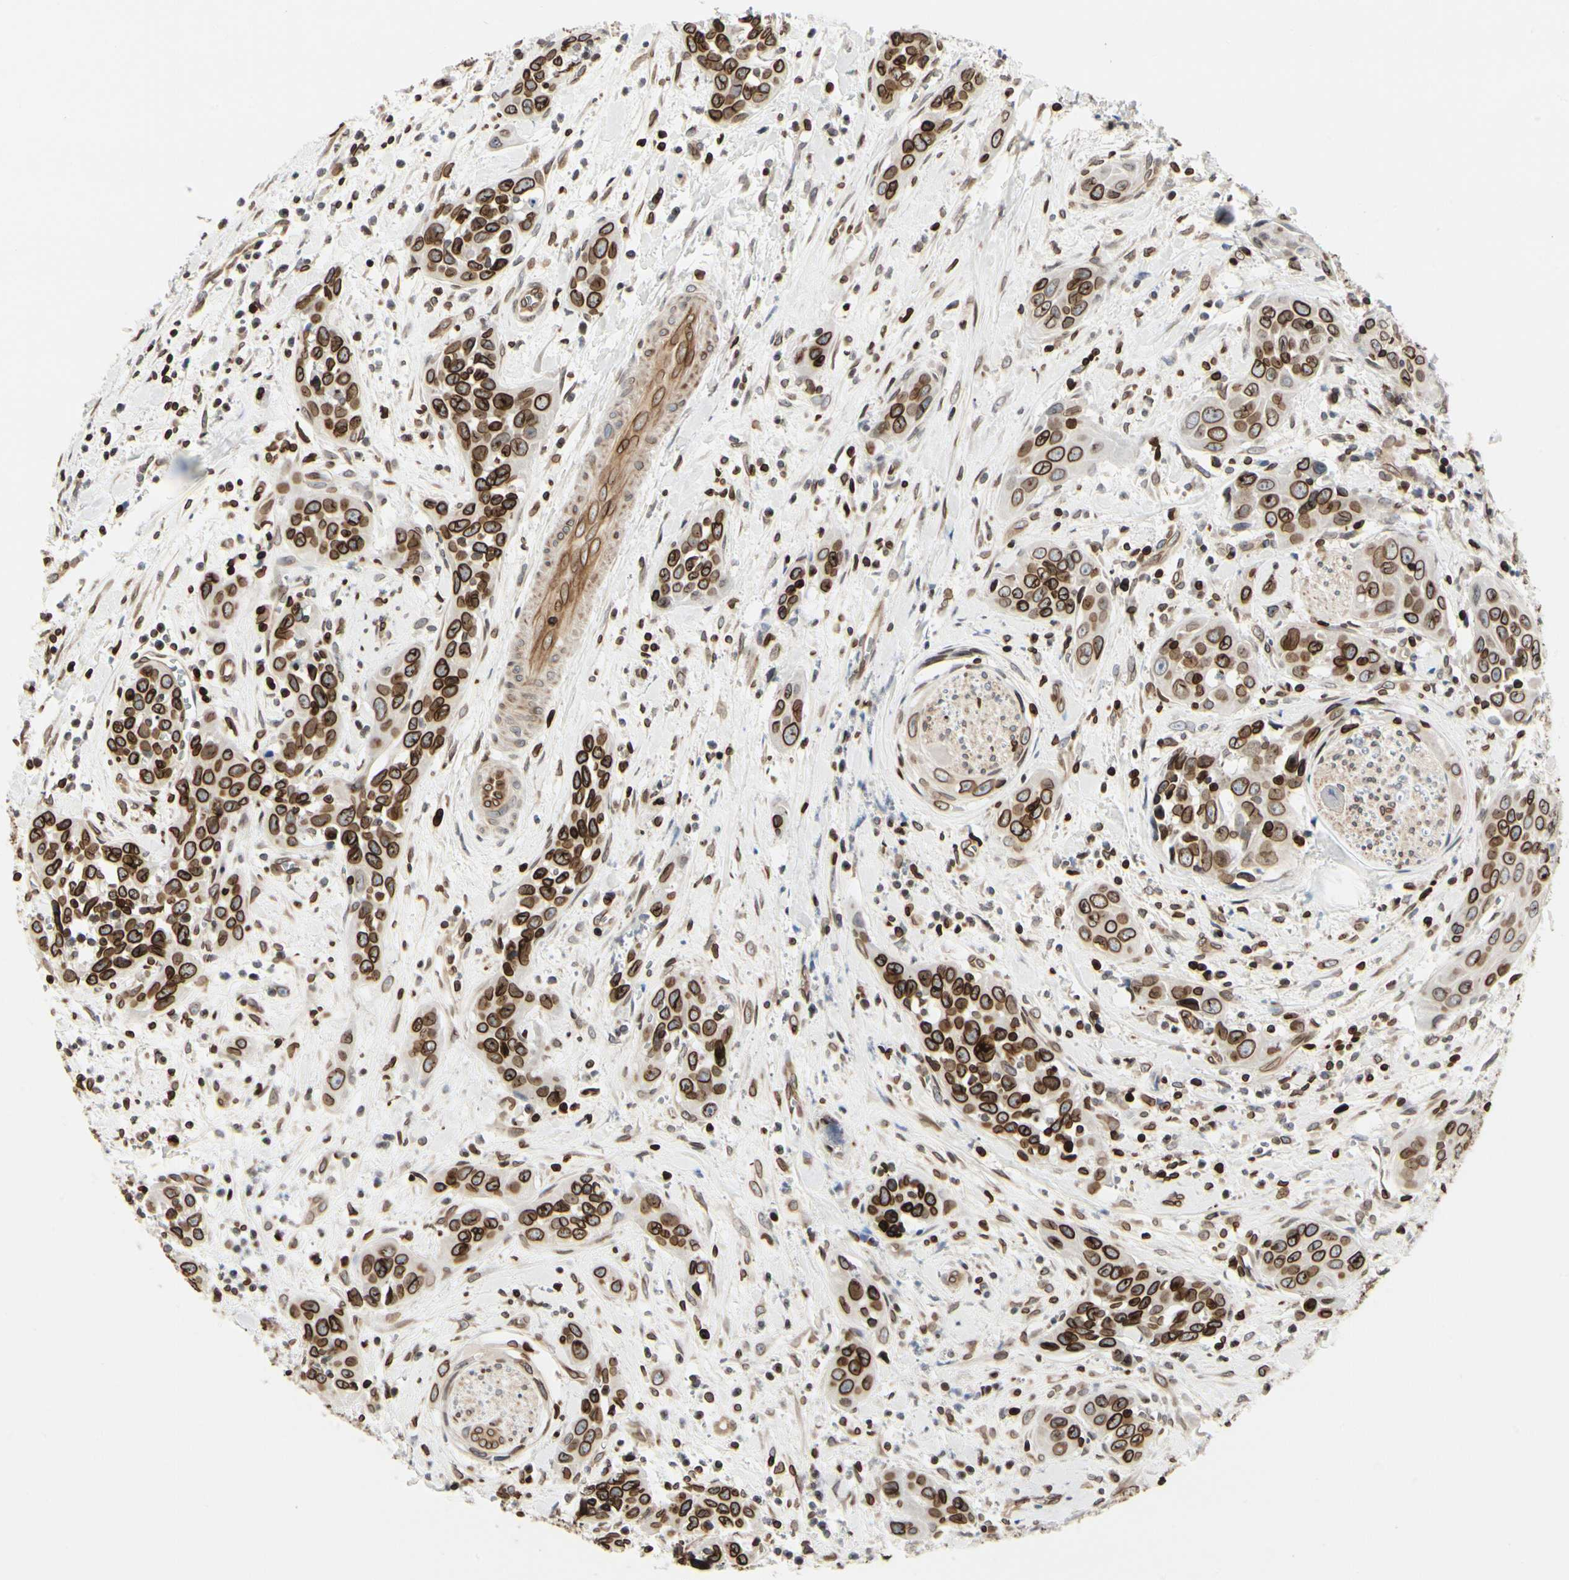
{"staining": {"intensity": "strong", "quantity": ">75%", "location": "cytoplasmic/membranous,nuclear"}, "tissue": "head and neck cancer", "cell_type": "Tumor cells", "image_type": "cancer", "snomed": [{"axis": "morphology", "description": "Squamous cell carcinoma, NOS"}, {"axis": "topography", "description": "Oral tissue"}, {"axis": "topography", "description": "Head-Neck"}], "caption": "High-power microscopy captured an IHC photomicrograph of head and neck cancer, revealing strong cytoplasmic/membranous and nuclear expression in approximately >75% of tumor cells. The protein of interest is shown in brown color, while the nuclei are stained blue.", "gene": "TMPO", "patient": {"sex": "female", "age": 50}}